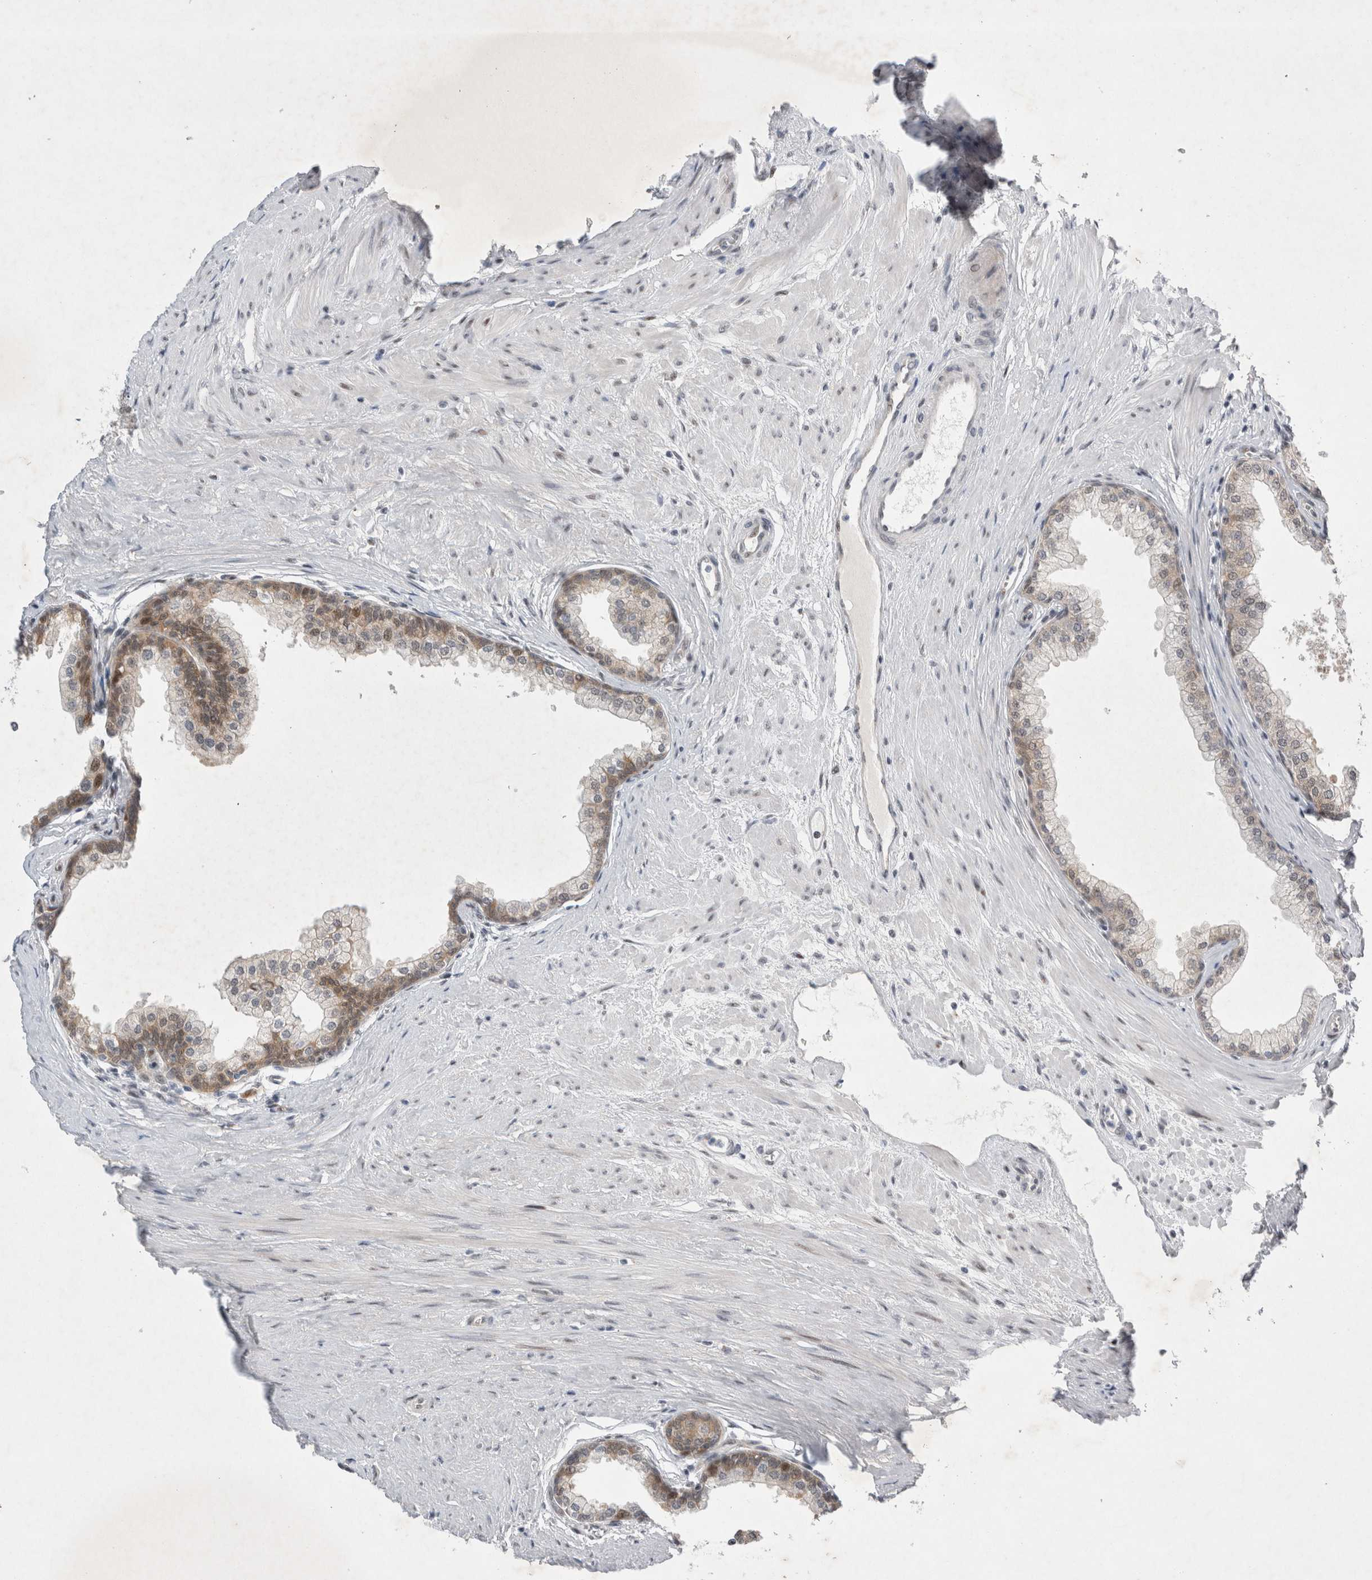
{"staining": {"intensity": "moderate", "quantity": ">75%", "location": "cytoplasmic/membranous,nuclear"}, "tissue": "prostate", "cell_type": "Glandular cells", "image_type": "normal", "snomed": [{"axis": "morphology", "description": "Normal tissue, NOS"}, {"axis": "morphology", "description": "Urothelial carcinoma, Low grade"}, {"axis": "topography", "description": "Urinary bladder"}, {"axis": "topography", "description": "Prostate"}], "caption": "A high-resolution micrograph shows IHC staining of unremarkable prostate, which demonstrates moderate cytoplasmic/membranous,nuclear positivity in approximately >75% of glandular cells. (brown staining indicates protein expression, while blue staining denotes nuclei).", "gene": "WIPF2", "patient": {"sex": "male", "age": 60}}